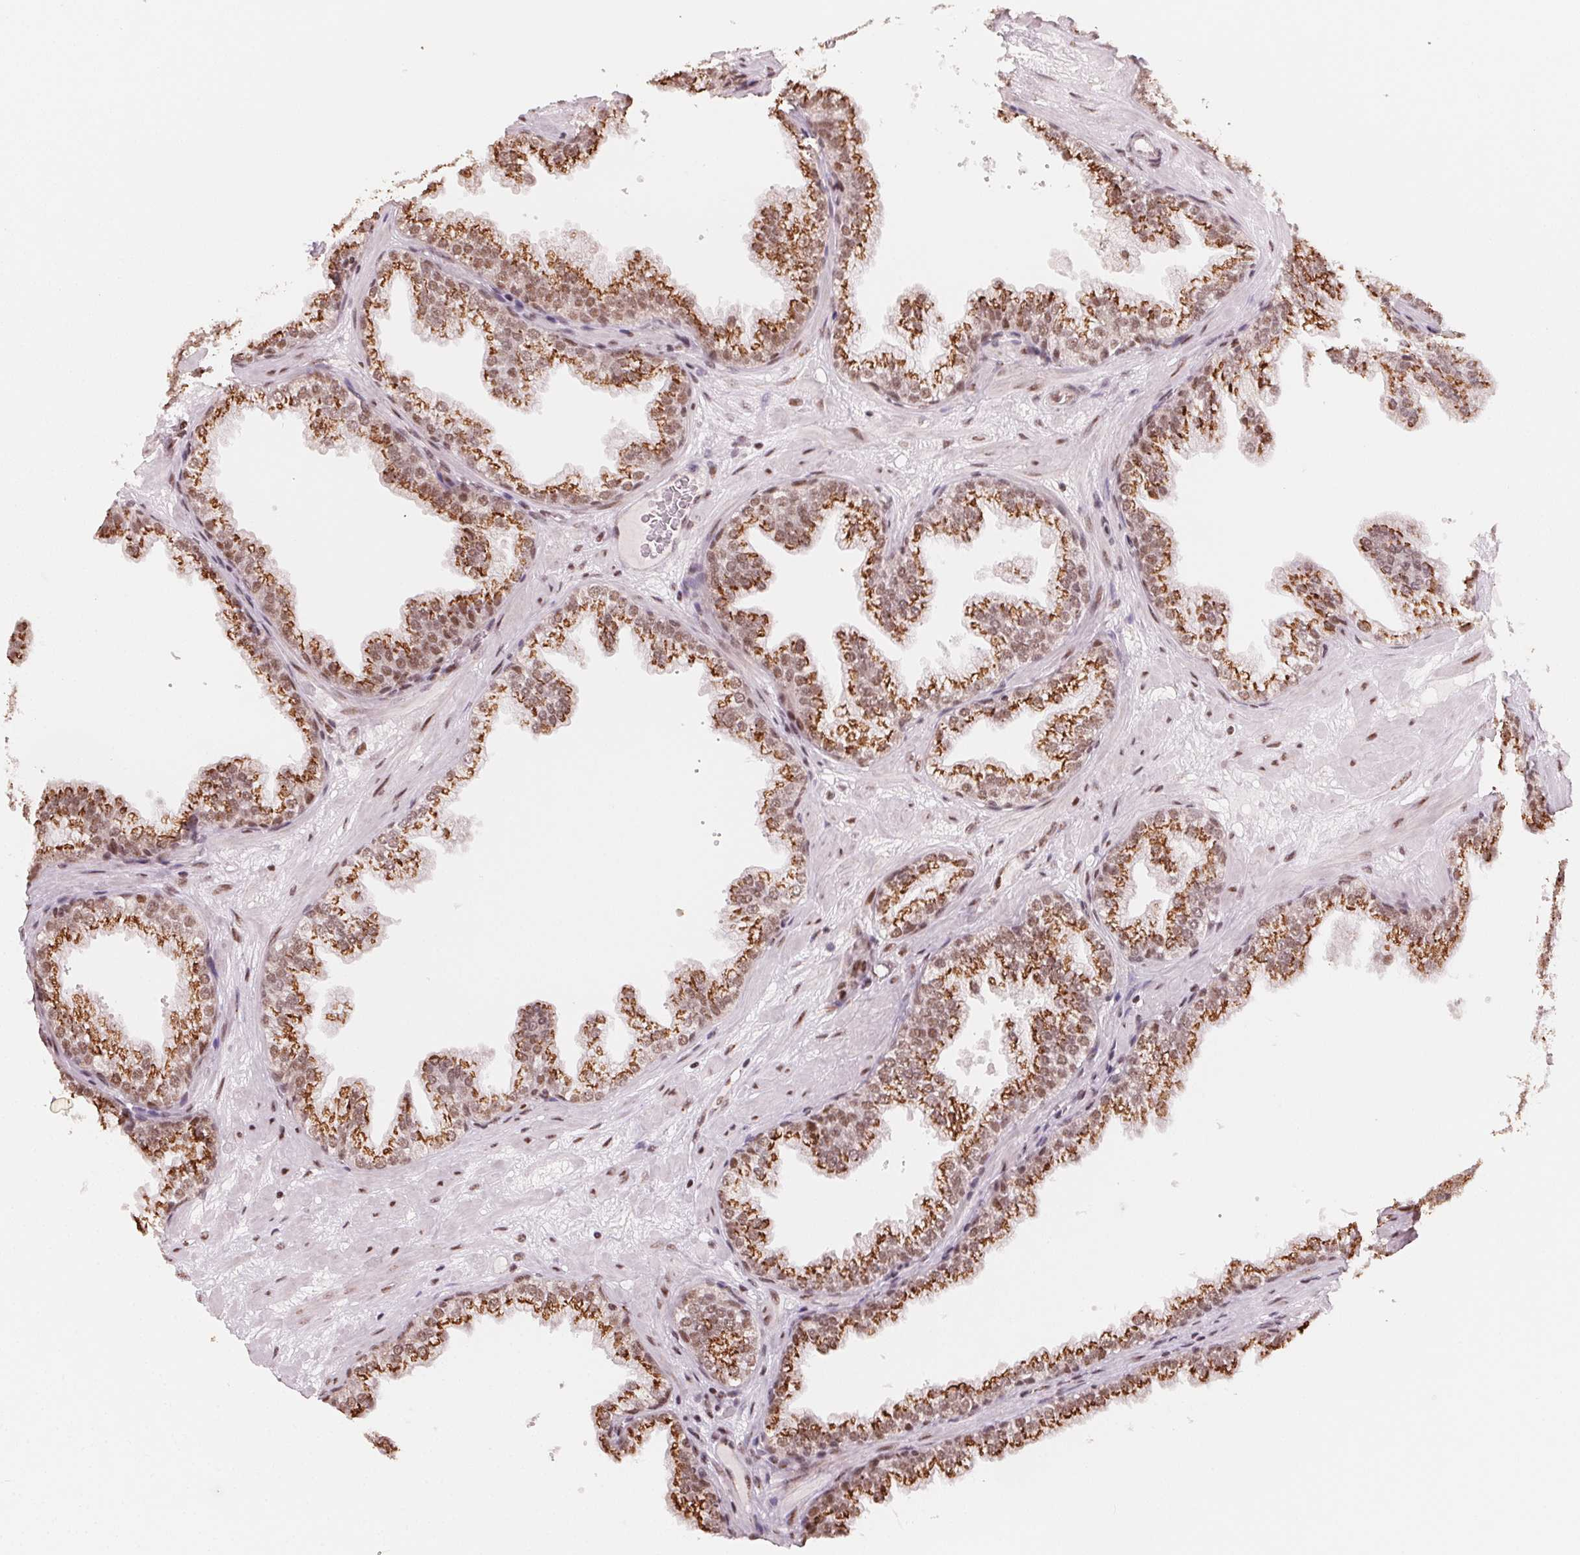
{"staining": {"intensity": "strong", "quantity": ">75%", "location": "cytoplasmic/membranous,nuclear"}, "tissue": "prostate", "cell_type": "Glandular cells", "image_type": "normal", "snomed": [{"axis": "morphology", "description": "Normal tissue, NOS"}, {"axis": "topography", "description": "Prostate"}], "caption": "An image showing strong cytoplasmic/membranous,nuclear positivity in about >75% of glandular cells in unremarkable prostate, as visualized by brown immunohistochemical staining.", "gene": "TOPORS", "patient": {"sex": "male", "age": 37}}